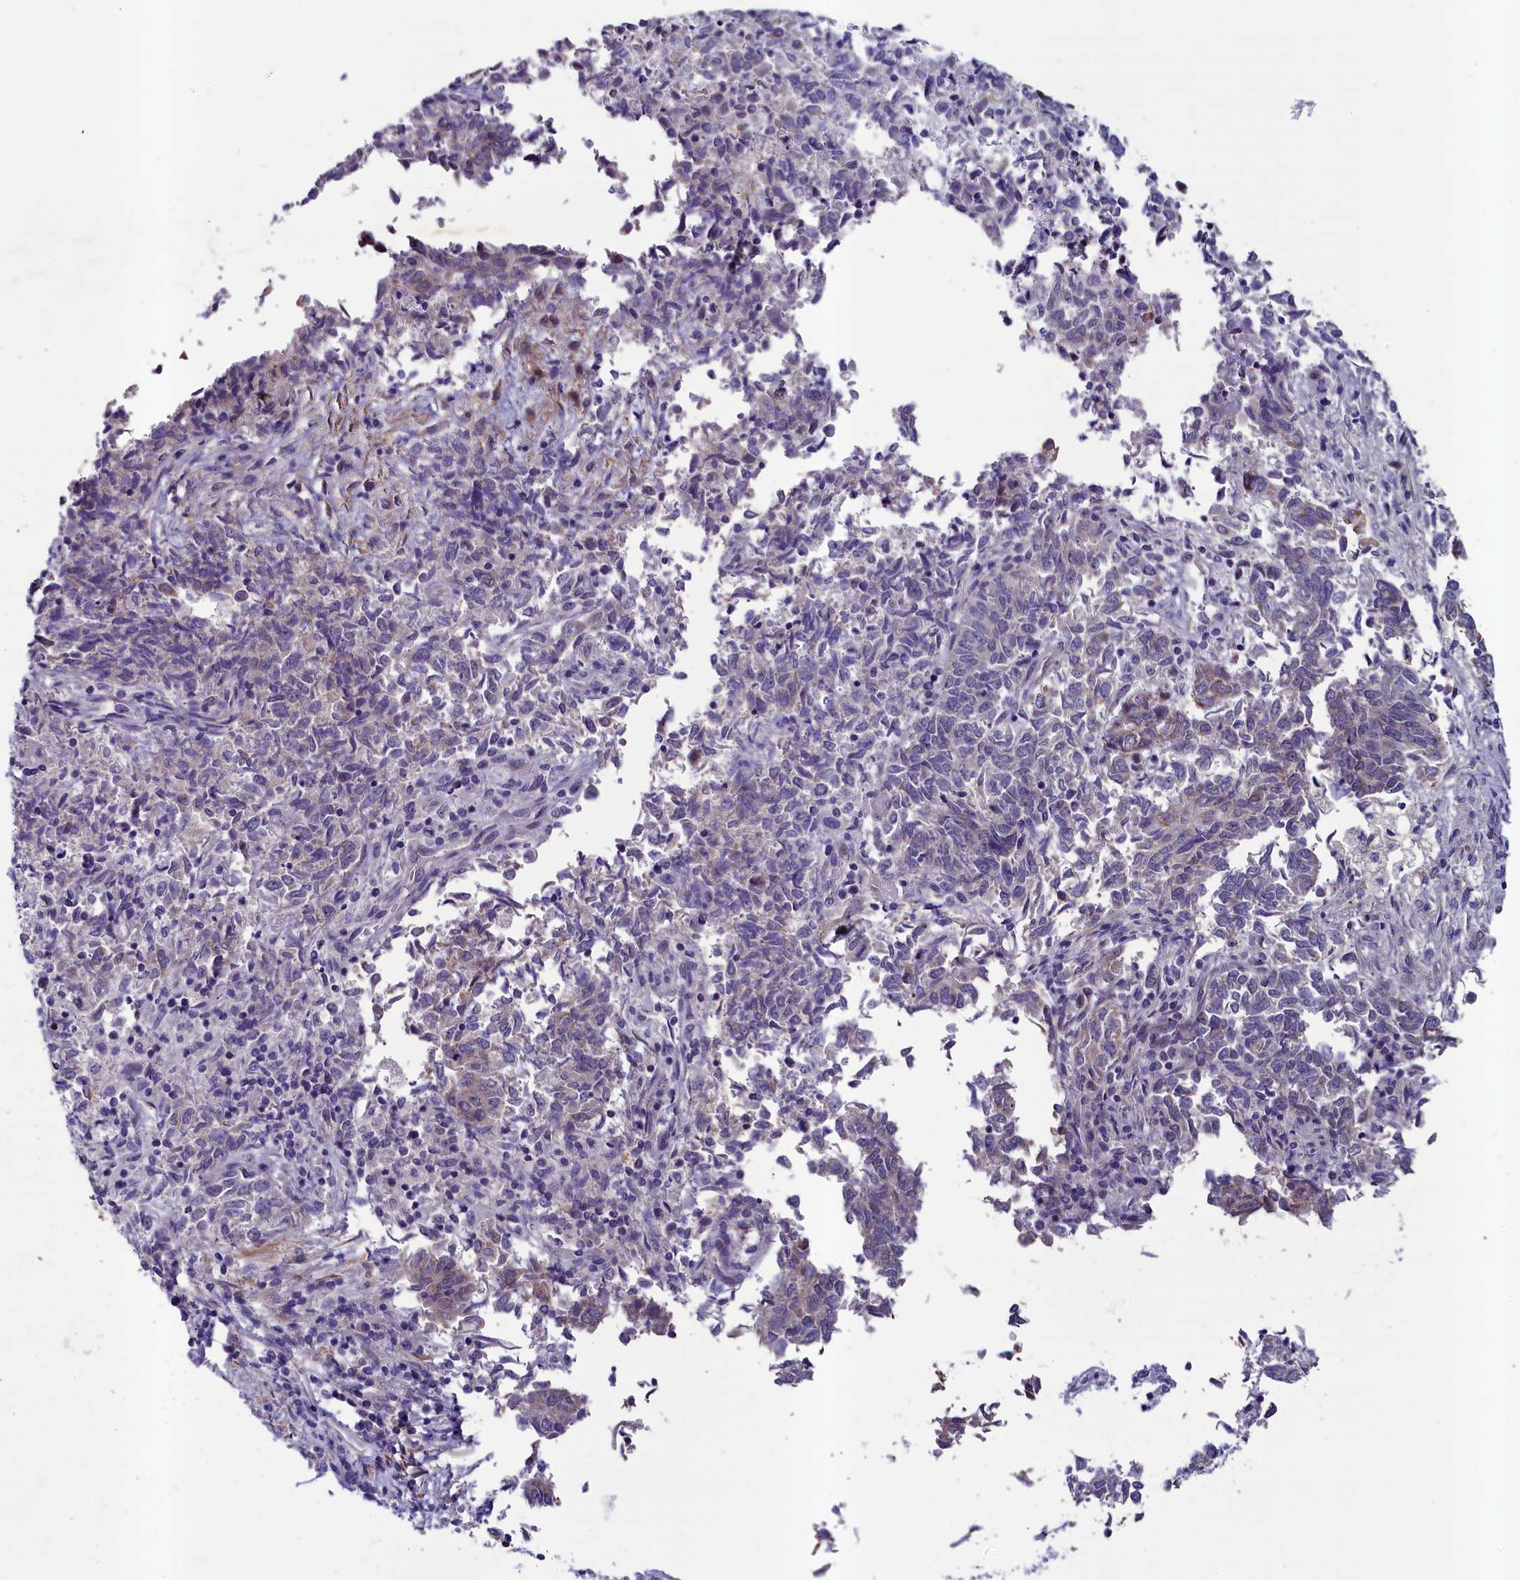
{"staining": {"intensity": "weak", "quantity": "<25%", "location": "cytoplasmic/membranous"}, "tissue": "endometrial cancer", "cell_type": "Tumor cells", "image_type": "cancer", "snomed": [{"axis": "morphology", "description": "Adenocarcinoma, NOS"}, {"axis": "topography", "description": "Endometrium"}], "caption": "This image is of endometrial adenocarcinoma stained with immunohistochemistry (IHC) to label a protein in brown with the nuclei are counter-stained blue. There is no positivity in tumor cells. (DAB (3,3'-diaminobenzidine) IHC visualized using brightfield microscopy, high magnification).", "gene": "SCD5", "patient": {"sex": "female", "age": 80}}